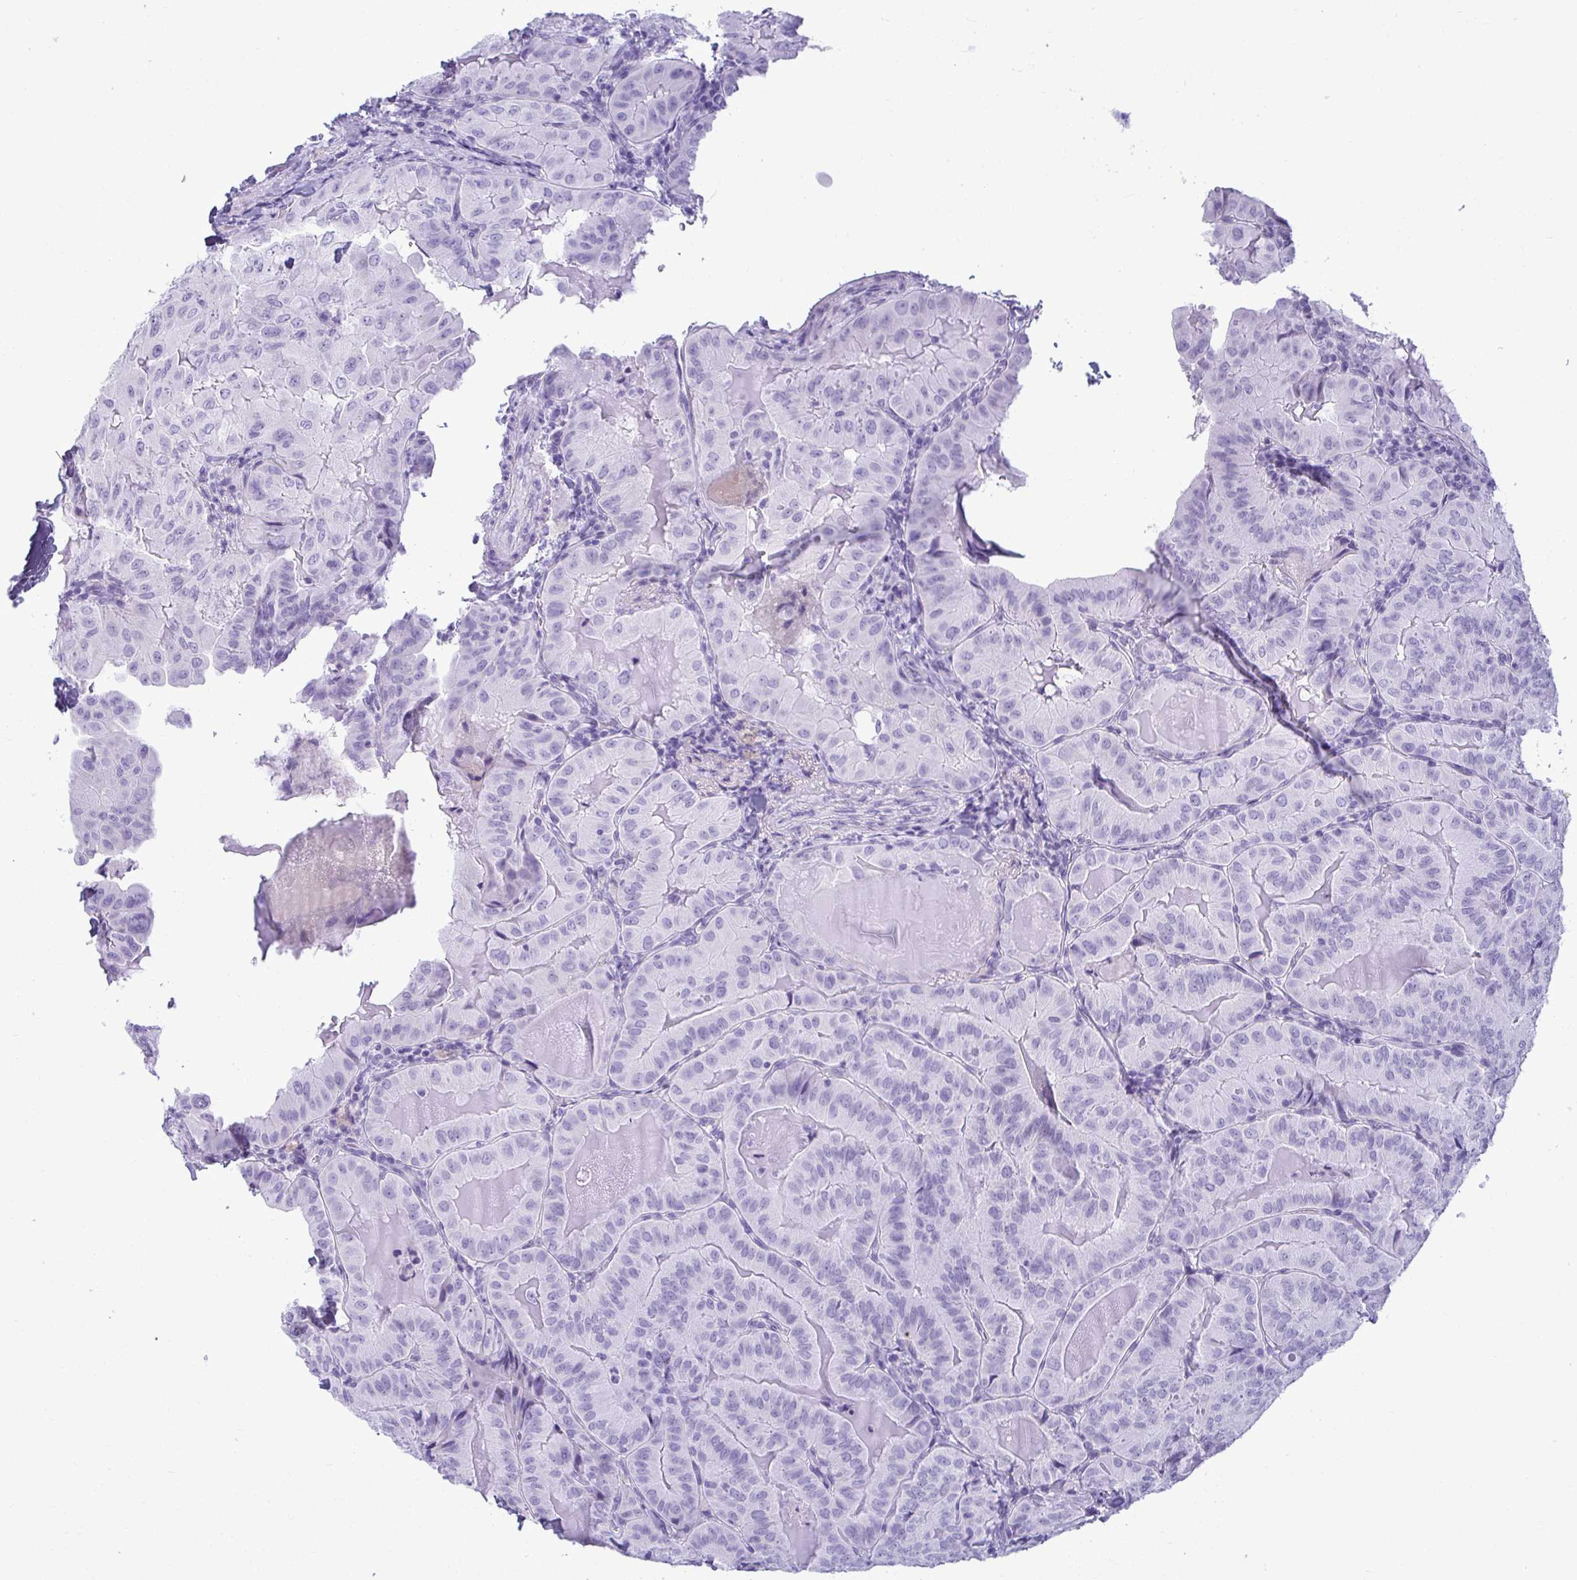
{"staining": {"intensity": "negative", "quantity": "none", "location": "none"}, "tissue": "thyroid cancer", "cell_type": "Tumor cells", "image_type": "cancer", "snomed": [{"axis": "morphology", "description": "Papillary adenocarcinoma, NOS"}, {"axis": "topography", "description": "Thyroid gland"}], "caption": "A photomicrograph of thyroid cancer stained for a protein demonstrates no brown staining in tumor cells. The staining was performed using DAB to visualize the protein expression in brown, while the nuclei were stained in blue with hematoxylin (Magnification: 20x).", "gene": "CLGN", "patient": {"sex": "female", "age": 68}}